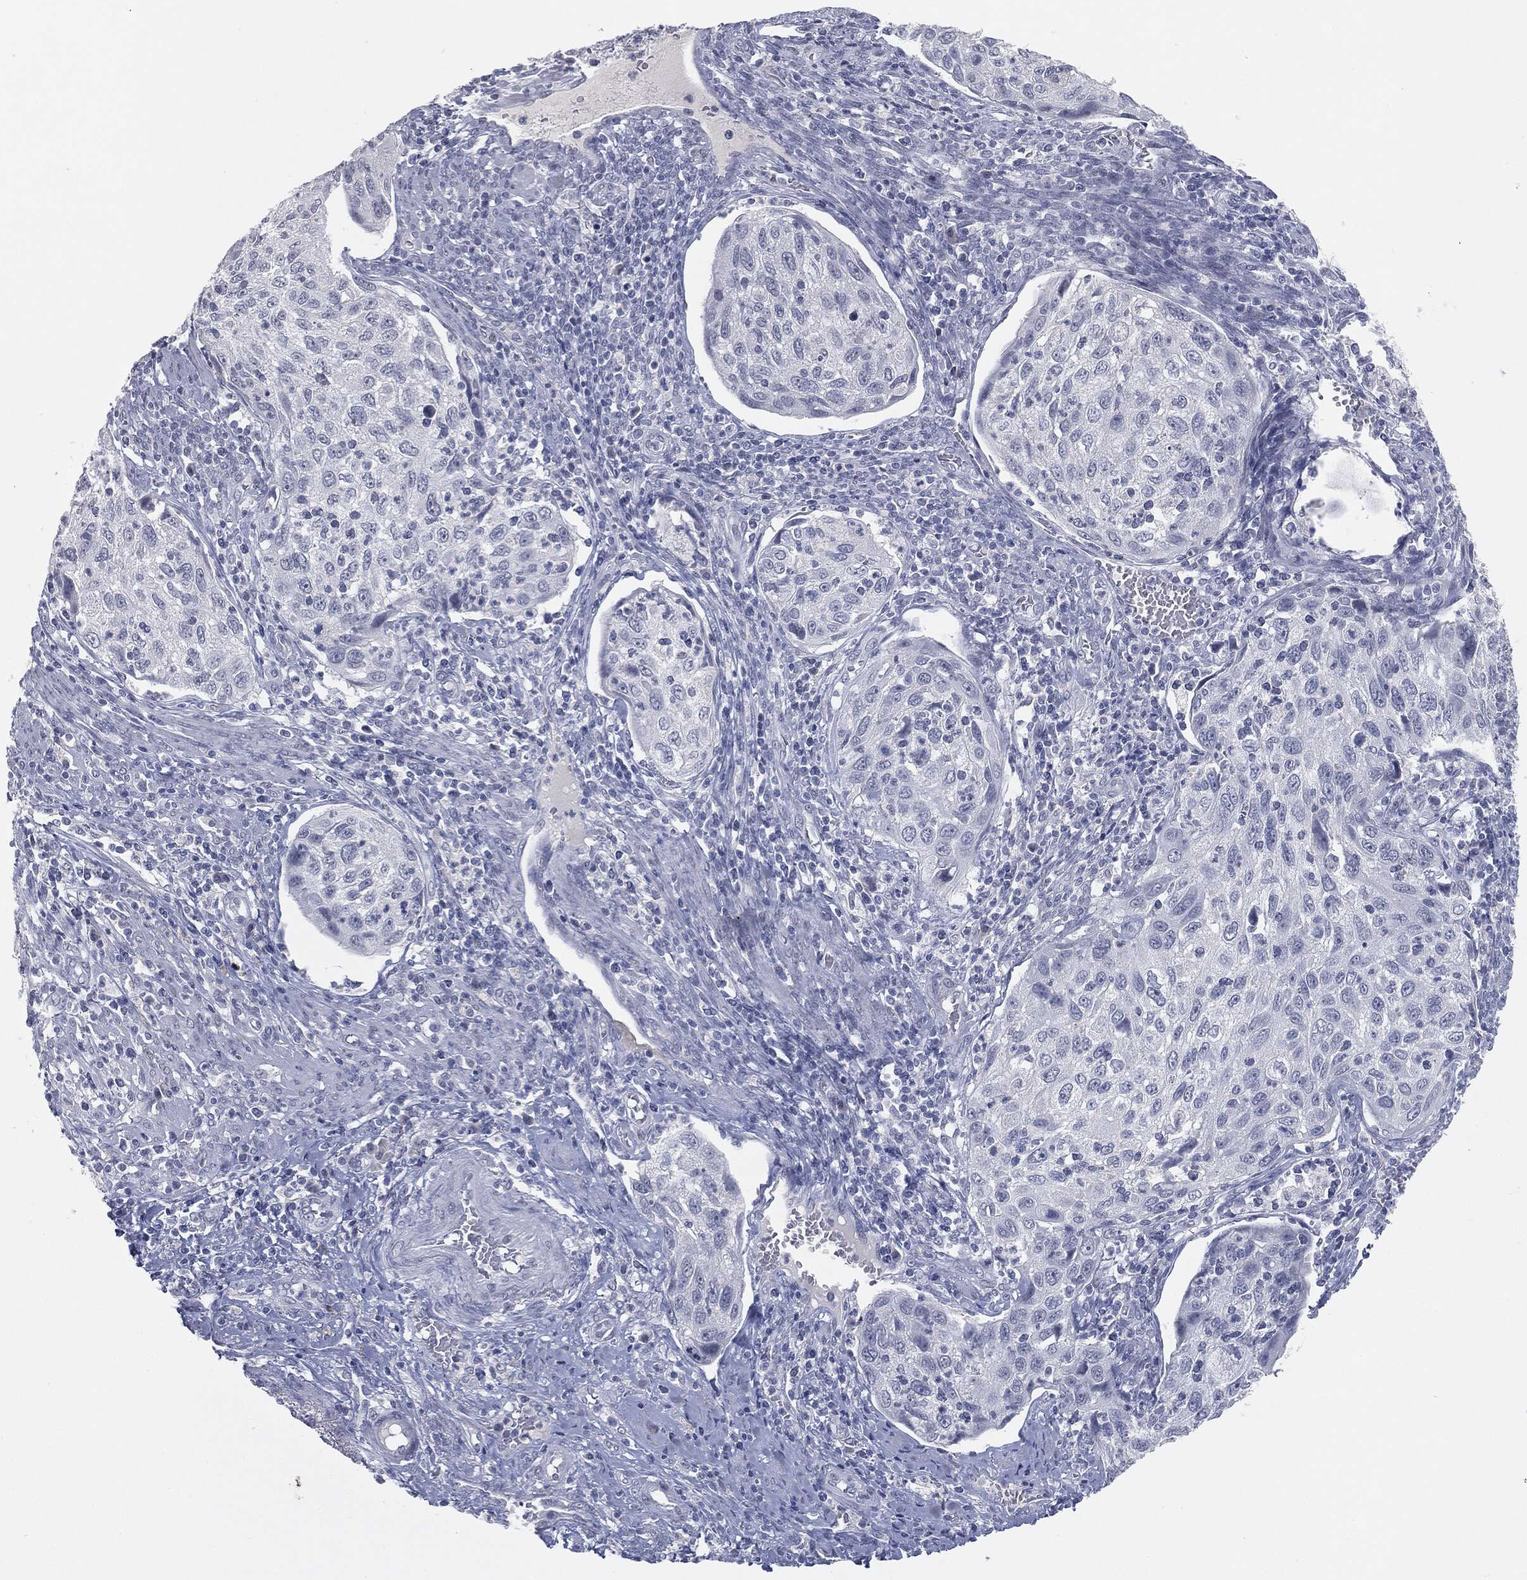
{"staining": {"intensity": "negative", "quantity": "none", "location": "none"}, "tissue": "cervical cancer", "cell_type": "Tumor cells", "image_type": "cancer", "snomed": [{"axis": "morphology", "description": "Squamous cell carcinoma, NOS"}, {"axis": "topography", "description": "Cervix"}], "caption": "Tumor cells are negative for brown protein staining in squamous cell carcinoma (cervical).", "gene": "PRAME", "patient": {"sex": "female", "age": 70}}